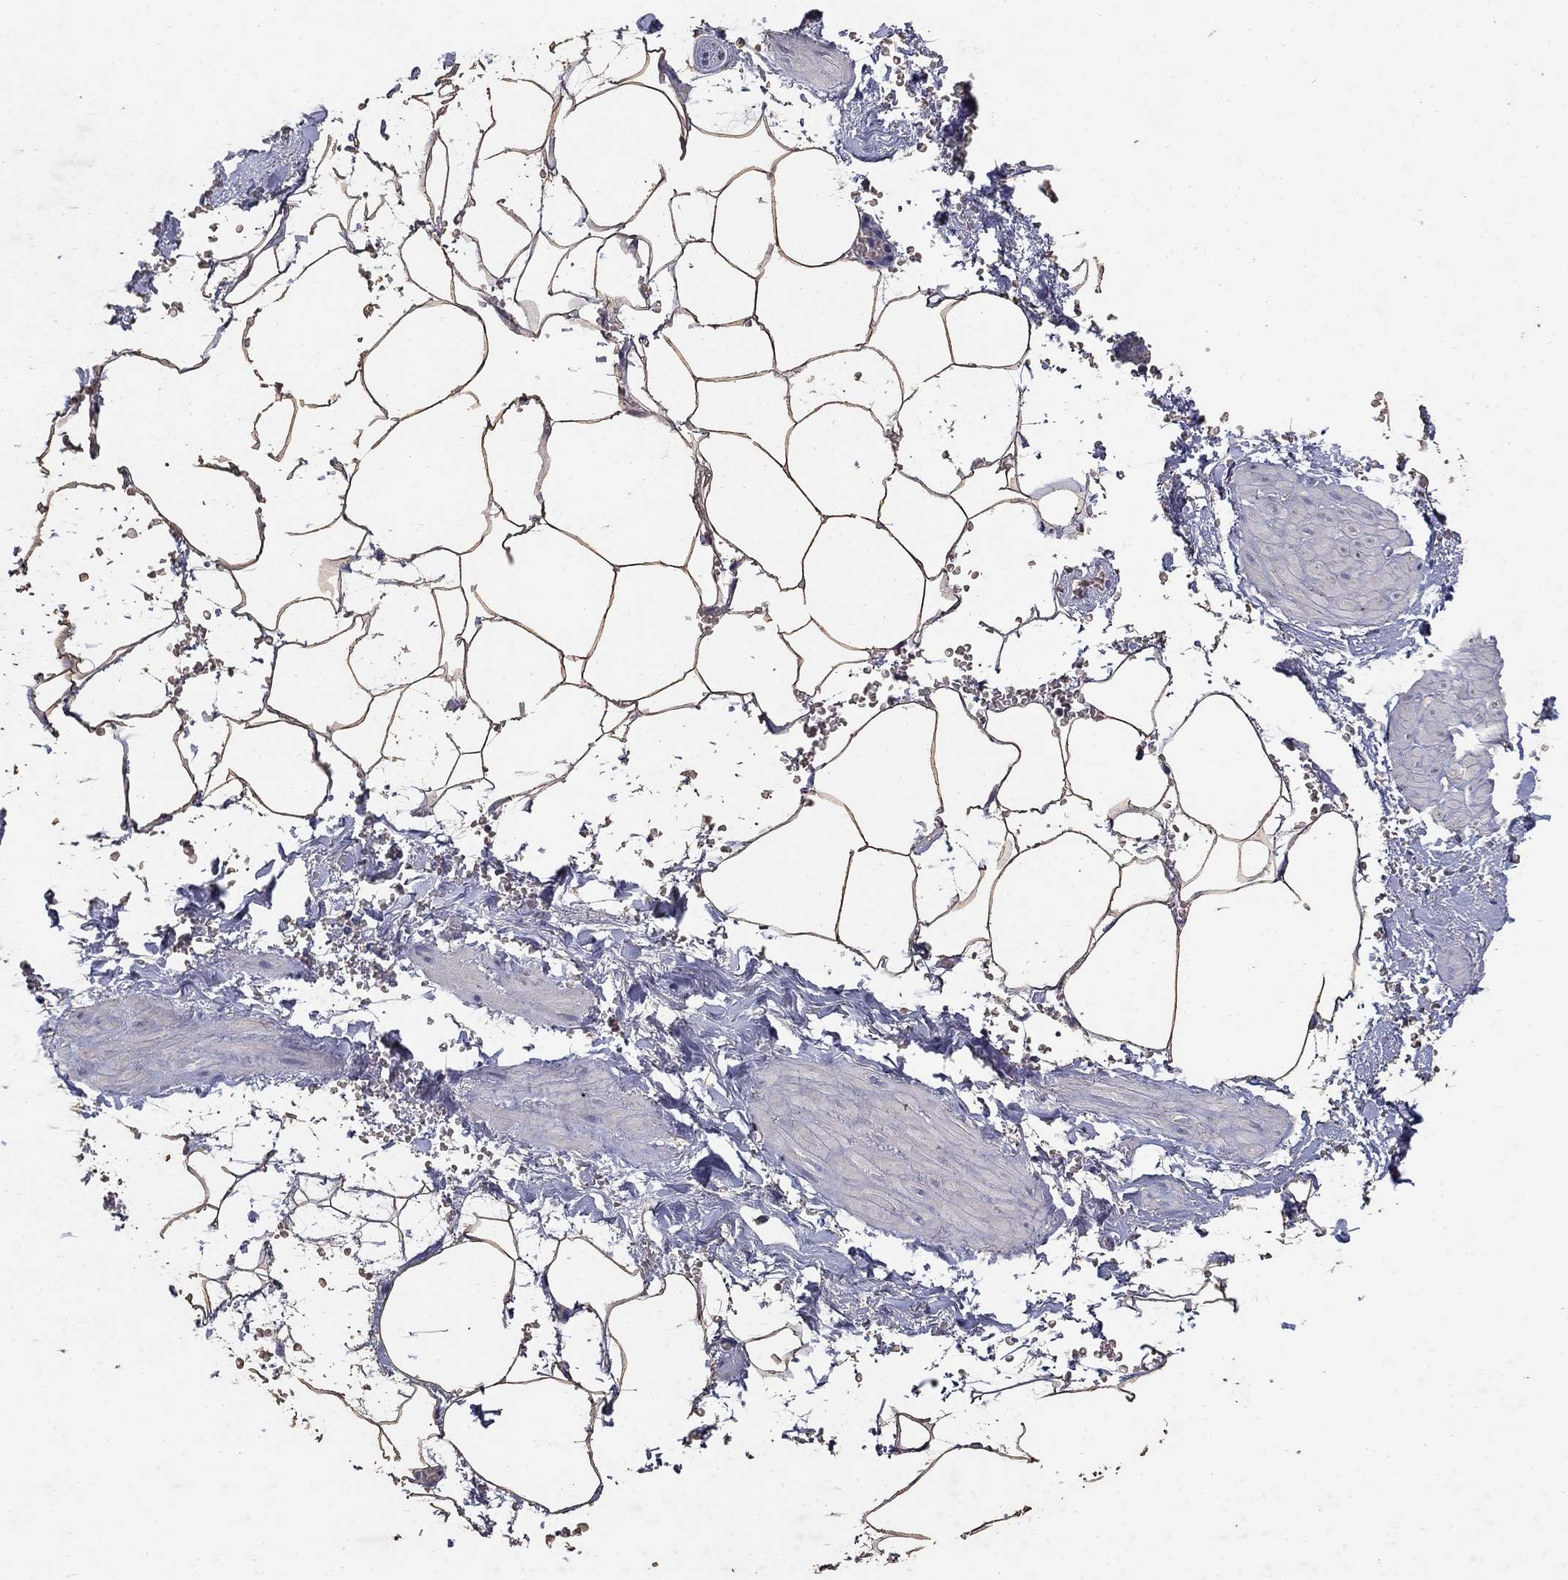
{"staining": {"intensity": "moderate", "quantity": ">75%", "location": "cytoplasmic/membranous"}, "tissue": "adipose tissue", "cell_type": "Adipocytes", "image_type": "normal", "snomed": [{"axis": "morphology", "description": "Normal tissue, NOS"}, {"axis": "topography", "description": "Soft tissue"}, {"axis": "topography", "description": "Adipose tissue"}, {"axis": "topography", "description": "Vascular tissue"}, {"axis": "topography", "description": "Peripheral nerve tissue"}], "caption": "The image displays immunohistochemical staining of unremarkable adipose tissue. There is moderate cytoplasmic/membranous expression is seen in approximately >75% of adipocytes.", "gene": "GPSM1", "patient": {"sex": "male", "age": 68}}